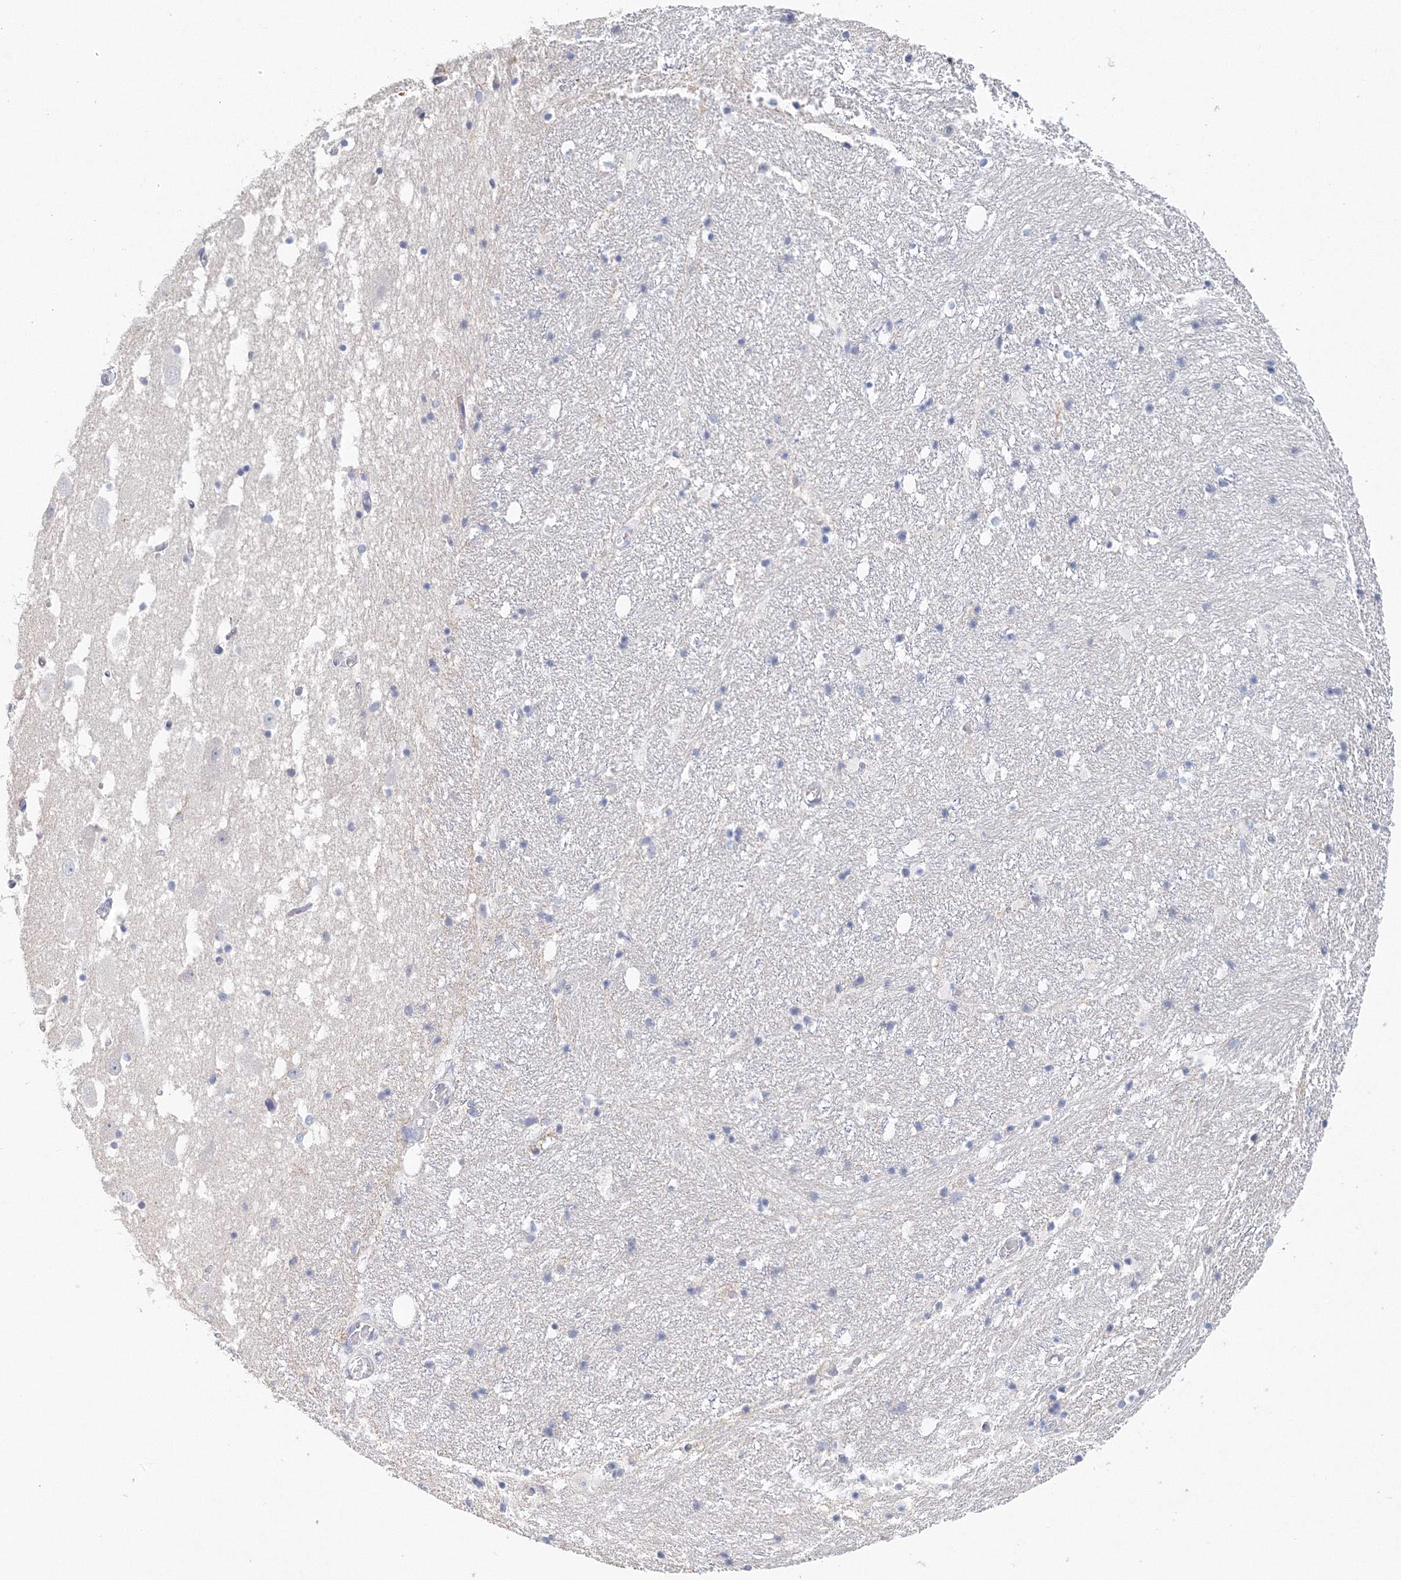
{"staining": {"intensity": "negative", "quantity": "none", "location": "none"}, "tissue": "hippocampus", "cell_type": "Glial cells", "image_type": "normal", "snomed": [{"axis": "morphology", "description": "Normal tissue, NOS"}, {"axis": "topography", "description": "Hippocampus"}], "caption": "Immunohistochemical staining of benign hippocampus demonstrates no significant staining in glial cells. The staining is performed using DAB brown chromogen with nuclei counter-stained in using hematoxylin.", "gene": "LRRIQ4", "patient": {"sex": "female", "age": 52}}